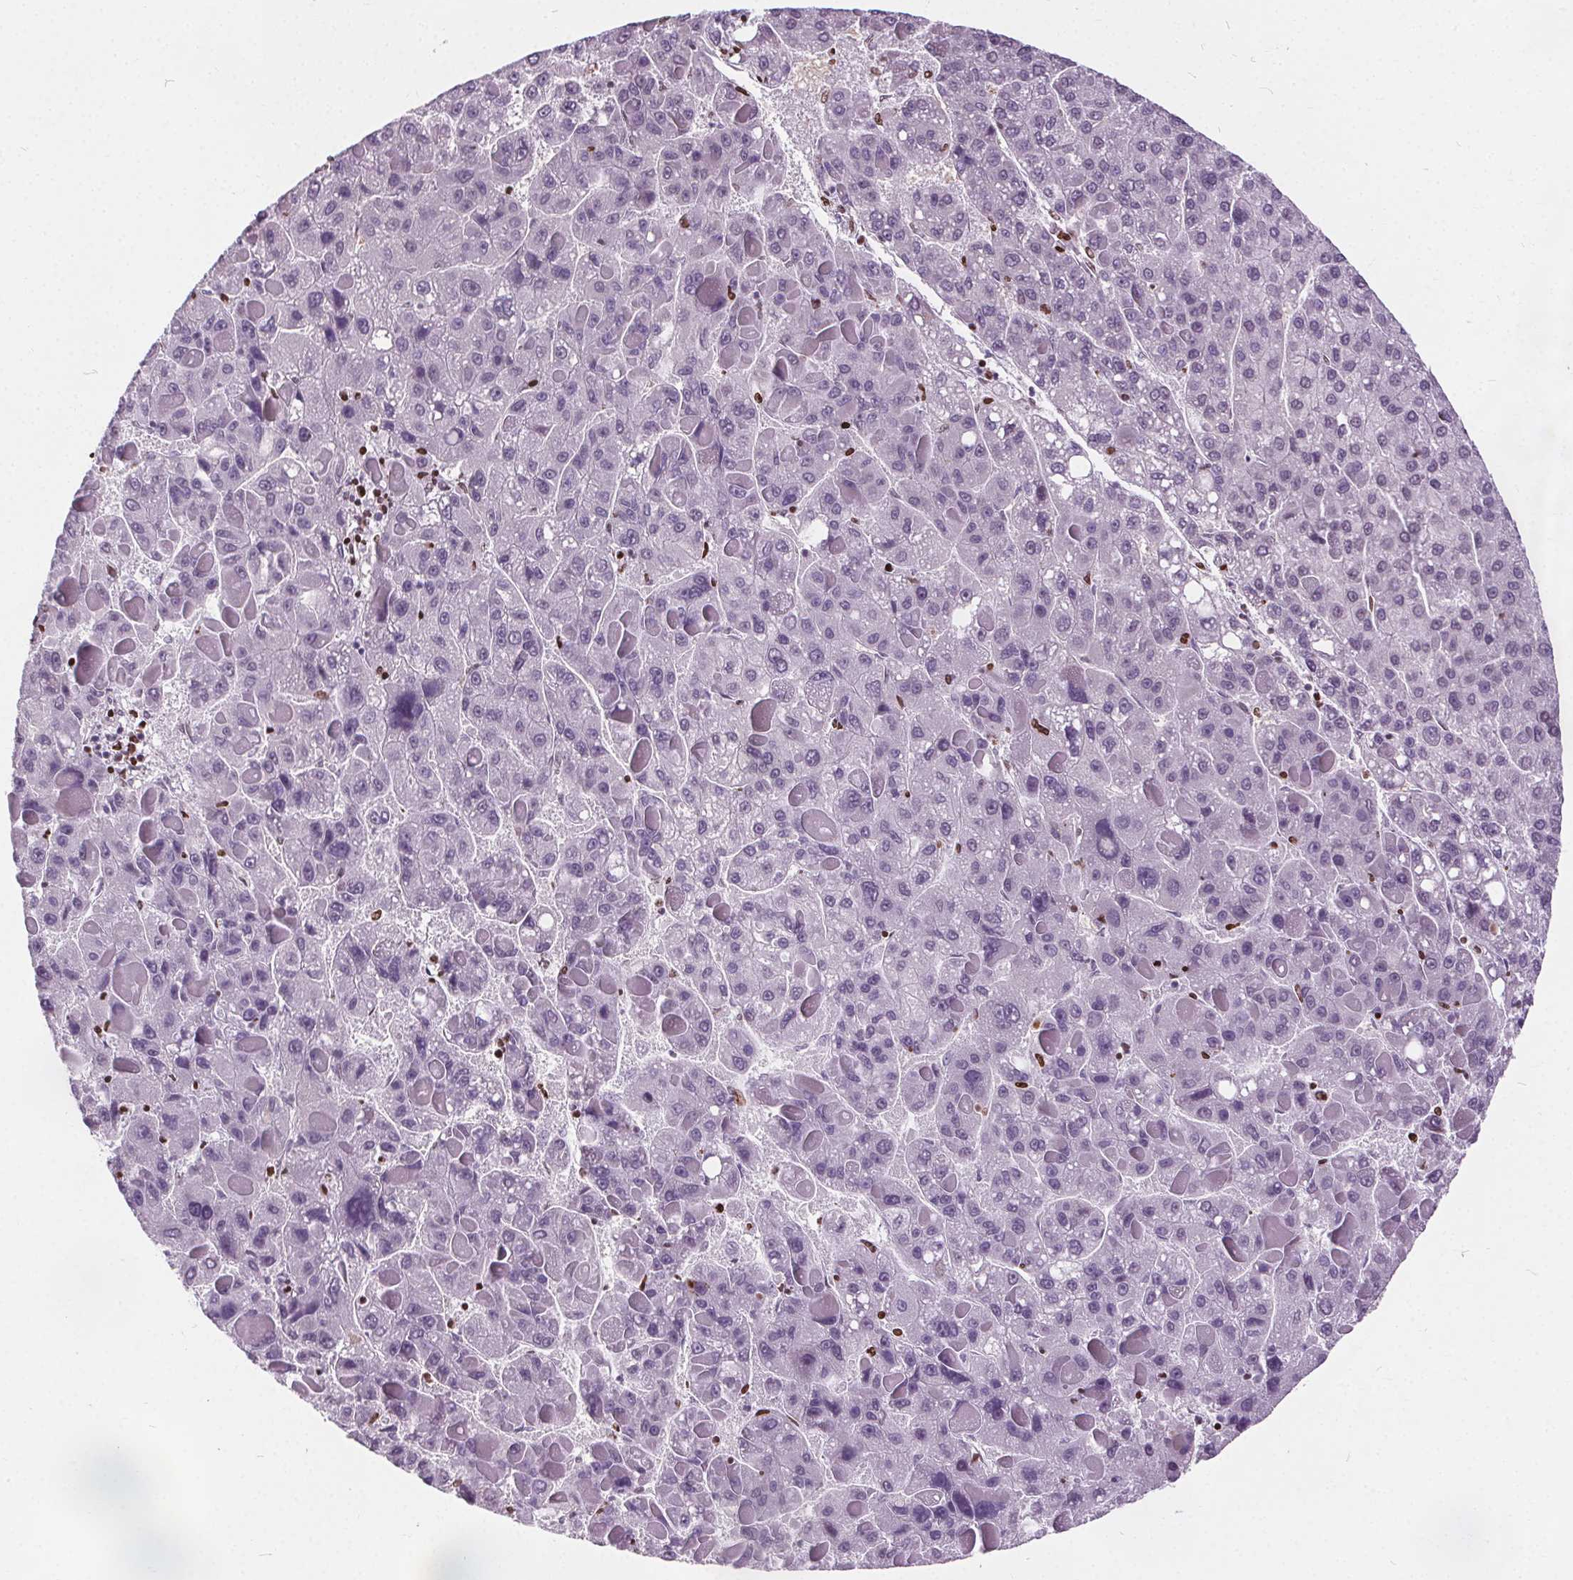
{"staining": {"intensity": "negative", "quantity": "none", "location": "none"}, "tissue": "liver cancer", "cell_type": "Tumor cells", "image_type": "cancer", "snomed": [{"axis": "morphology", "description": "Carcinoma, Hepatocellular, NOS"}, {"axis": "topography", "description": "Liver"}], "caption": "This is a micrograph of immunohistochemistry staining of liver cancer (hepatocellular carcinoma), which shows no staining in tumor cells. Brightfield microscopy of IHC stained with DAB (3,3'-diaminobenzidine) (brown) and hematoxylin (blue), captured at high magnification.", "gene": "ISLR2", "patient": {"sex": "female", "age": 82}}